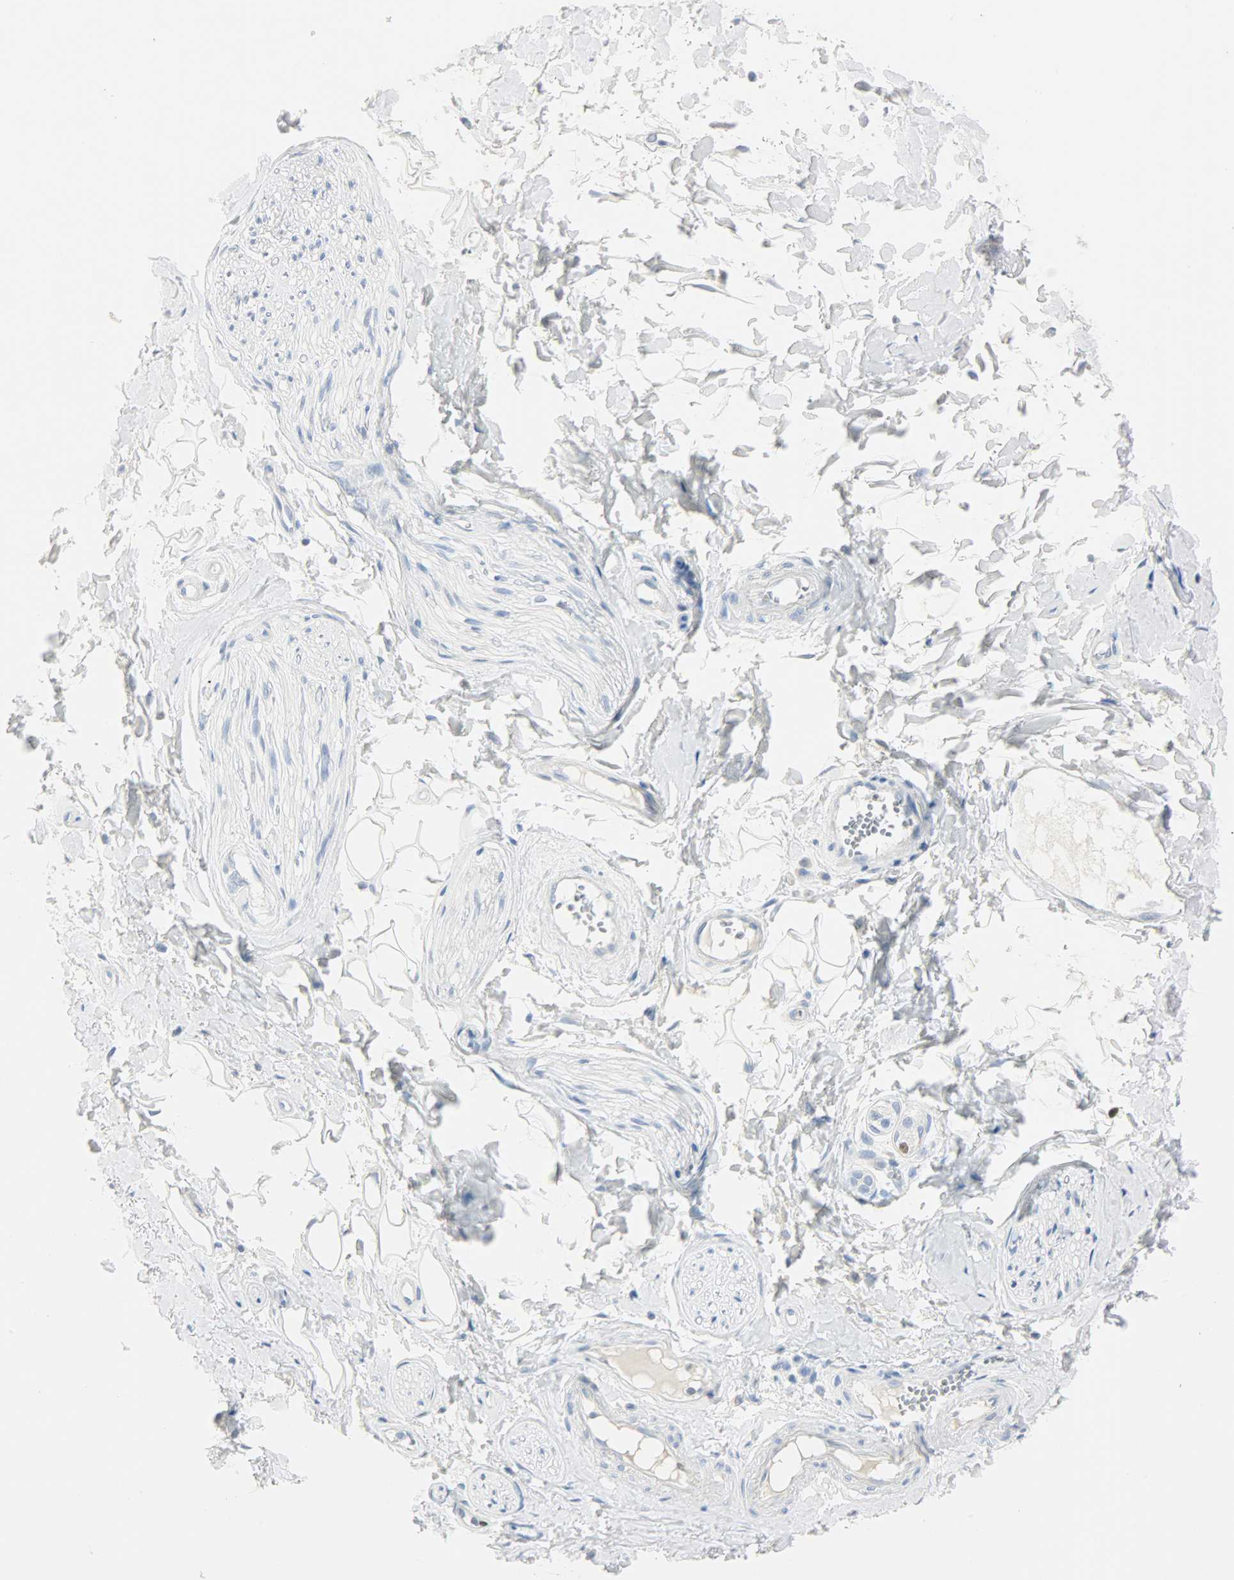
{"staining": {"intensity": "negative", "quantity": "none", "location": "none"}, "tissue": "adipose tissue", "cell_type": "Adipocytes", "image_type": "normal", "snomed": [{"axis": "morphology", "description": "Normal tissue, NOS"}, {"axis": "morphology", "description": "Inflammation, NOS"}, {"axis": "topography", "description": "Salivary gland"}, {"axis": "topography", "description": "Peripheral nerve tissue"}], "caption": "This is a photomicrograph of immunohistochemistry staining of unremarkable adipose tissue, which shows no staining in adipocytes. The staining is performed using DAB (3,3'-diaminobenzidine) brown chromogen with nuclei counter-stained in using hematoxylin.", "gene": "HELLS", "patient": {"sex": "female", "age": 75}}